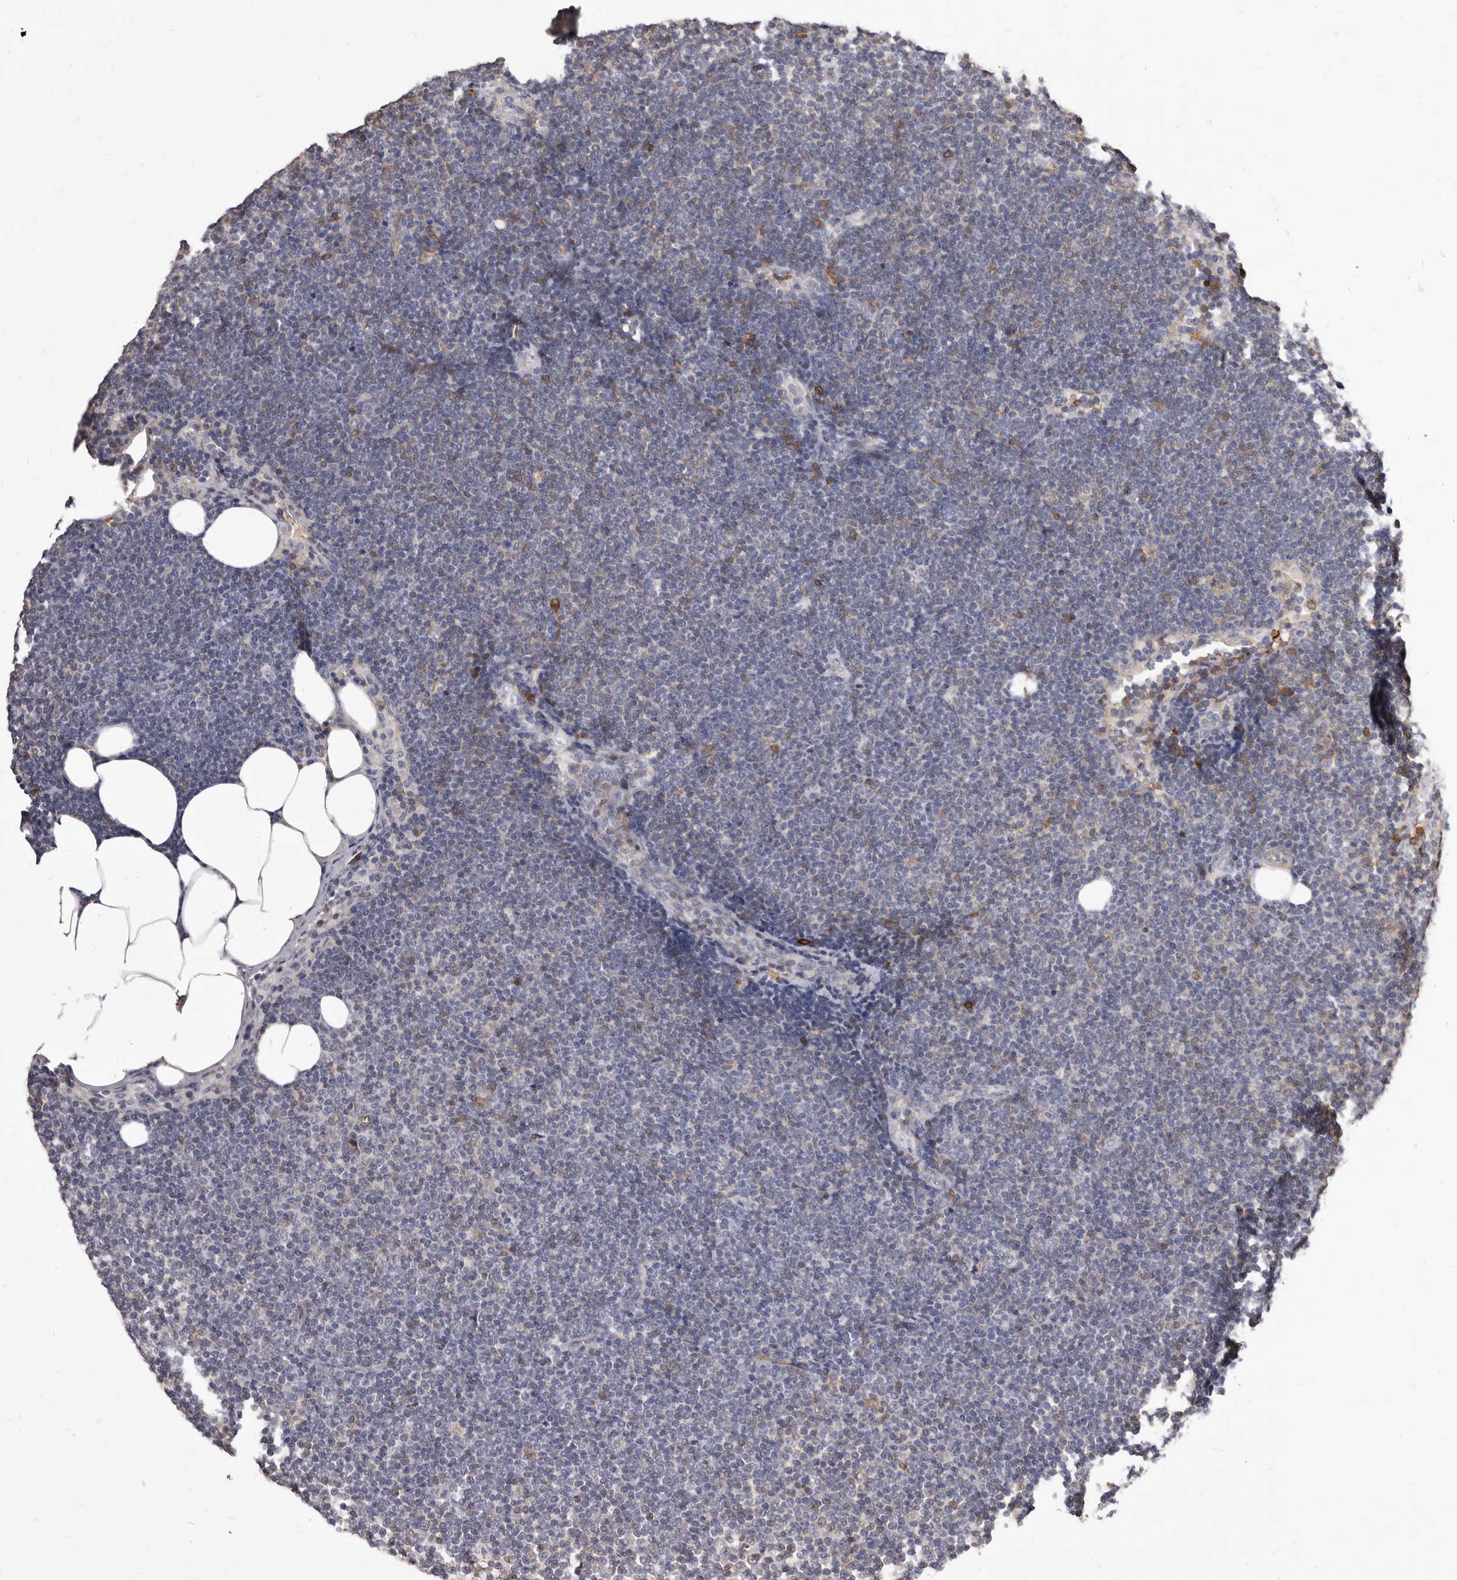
{"staining": {"intensity": "negative", "quantity": "none", "location": "none"}, "tissue": "lymphoma", "cell_type": "Tumor cells", "image_type": "cancer", "snomed": [{"axis": "morphology", "description": "Malignant lymphoma, non-Hodgkin's type, Low grade"}, {"axis": "topography", "description": "Lymph node"}], "caption": "Immunohistochemistry (IHC) histopathology image of lymphoma stained for a protein (brown), which displays no expression in tumor cells. (DAB immunohistochemistry (IHC) with hematoxylin counter stain).", "gene": "NIBAN1", "patient": {"sex": "female", "age": 53}}